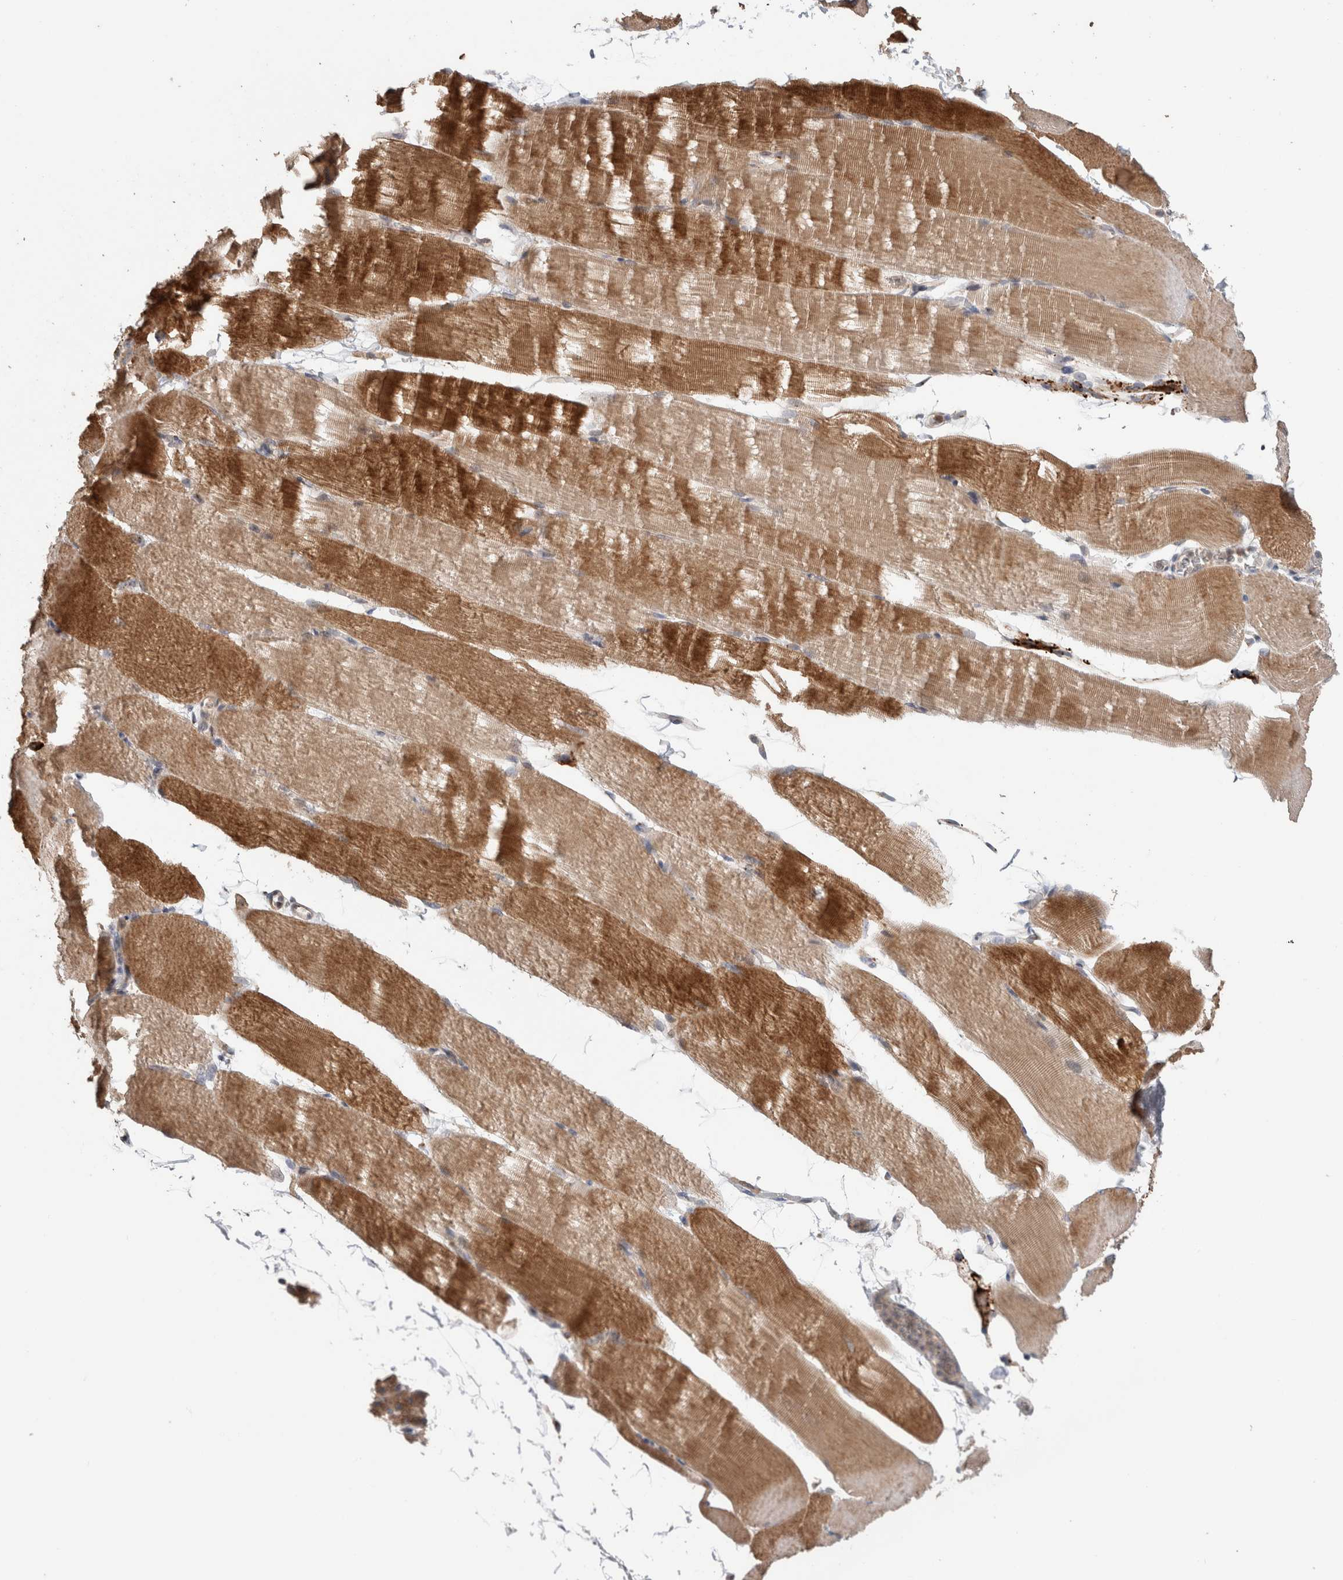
{"staining": {"intensity": "strong", "quantity": ">75%", "location": "cytoplasmic/membranous"}, "tissue": "skeletal muscle", "cell_type": "Myocytes", "image_type": "normal", "snomed": [{"axis": "morphology", "description": "Normal tissue, NOS"}, {"axis": "topography", "description": "Skeletal muscle"}, {"axis": "topography", "description": "Parathyroid gland"}], "caption": "A brown stain highlights strong cytoplasmic/membranous staining of a protein in myocytes of benign skeletal muscle.", "gene": "TRIM5", "patient": {"sex": "female", "age": 37}}